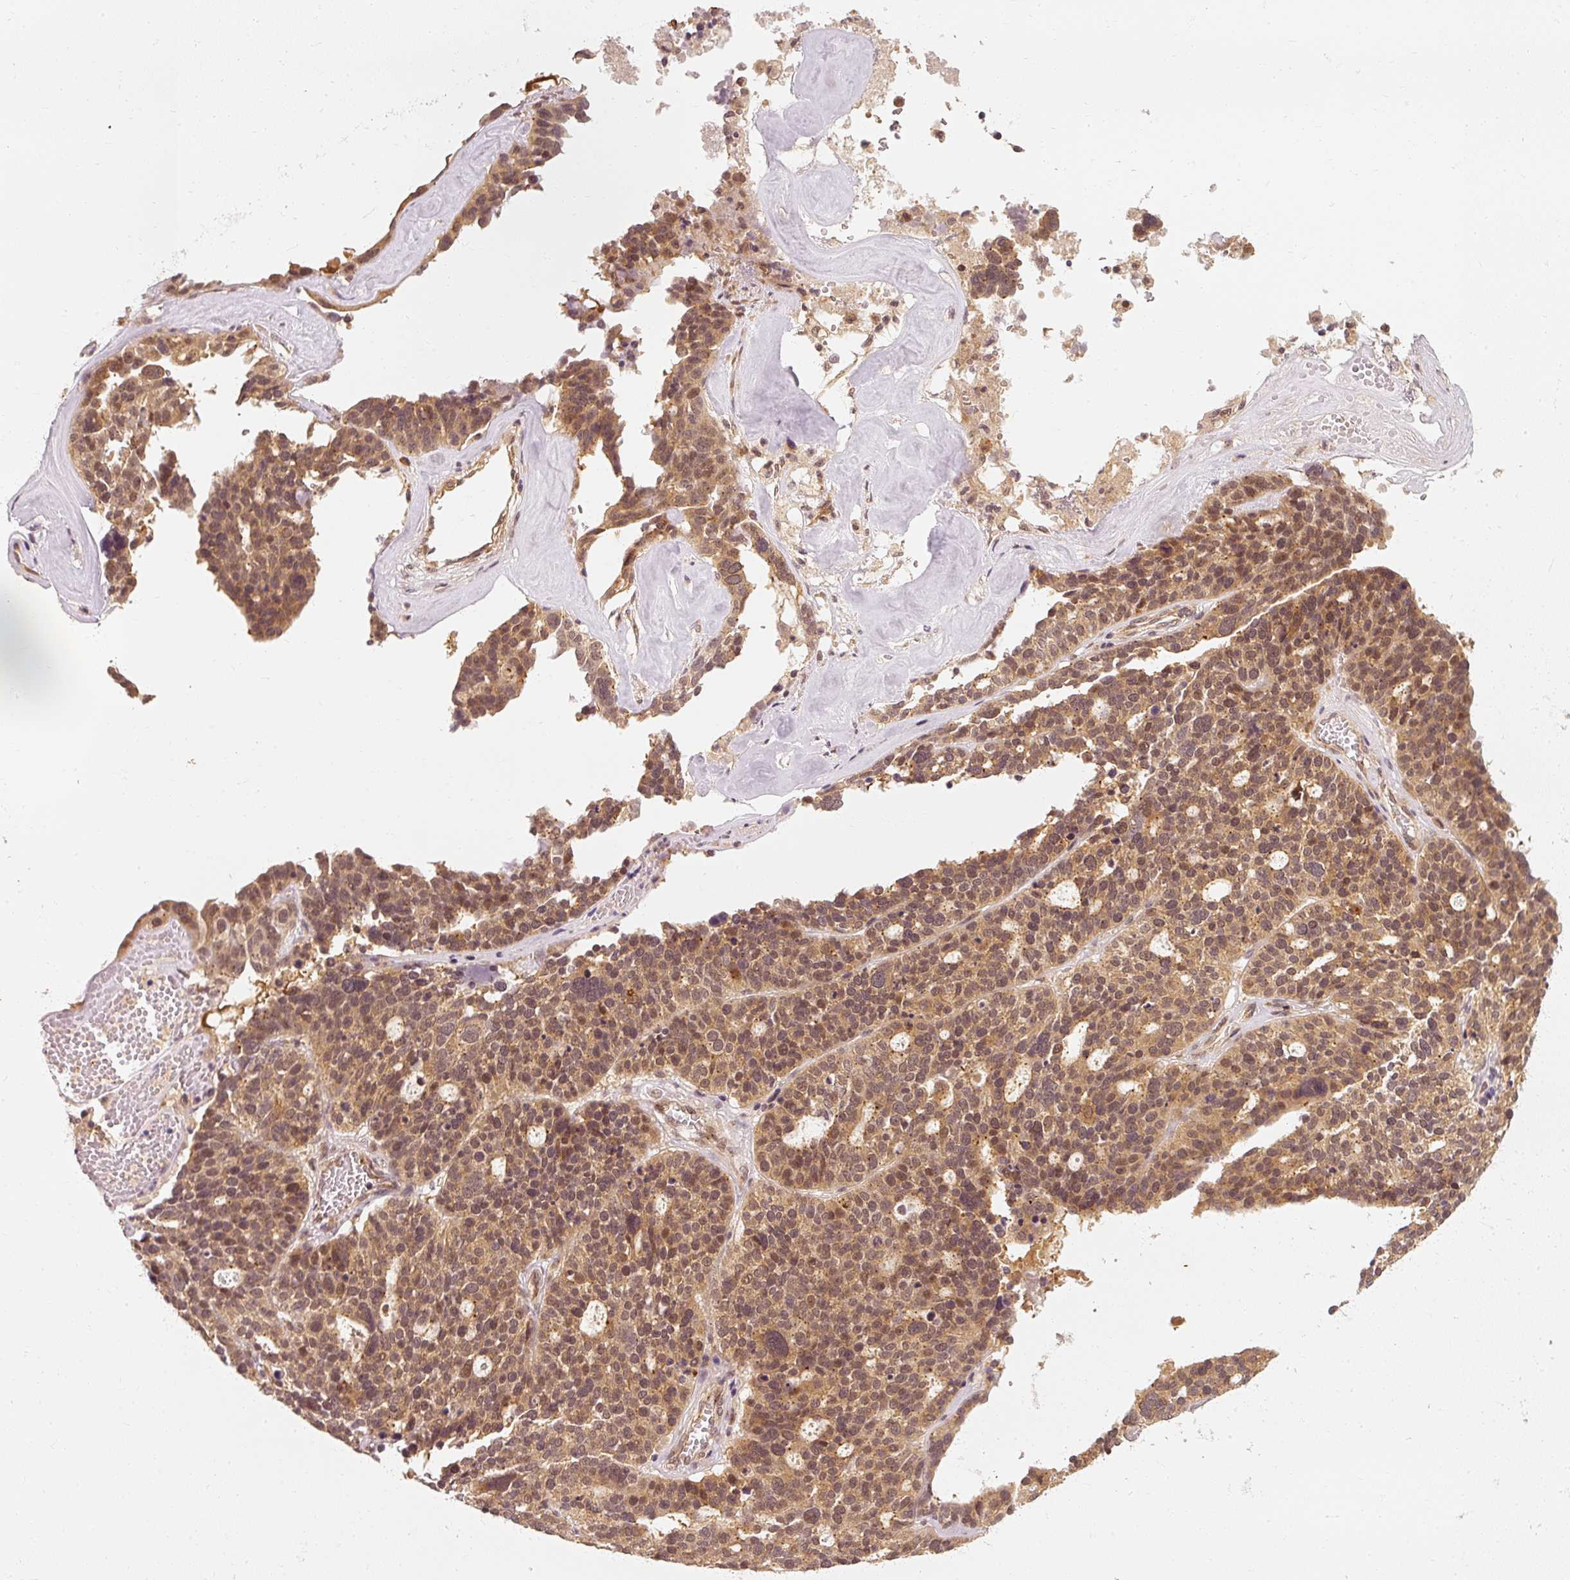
{"staining": {"intensity": "moderate", "quantity": ">75%", "location": "cytoplasmic/membranous"}, "tissue": "ovarian cancer", "cell_type": "Tumor cells", "image_type": "cancer", "snomed": [{"axis": "morphology", "description": "Cystadenocarcinoma, serous, NOS"}, {"axis": "topography", "description": "Ovary"}], "caption": "Ovarian cancer stained with a protein marker shows moderate staining in tumor cells.", "gene": "EEF1A2", "patient": {"sex": "female", "age": 59}}